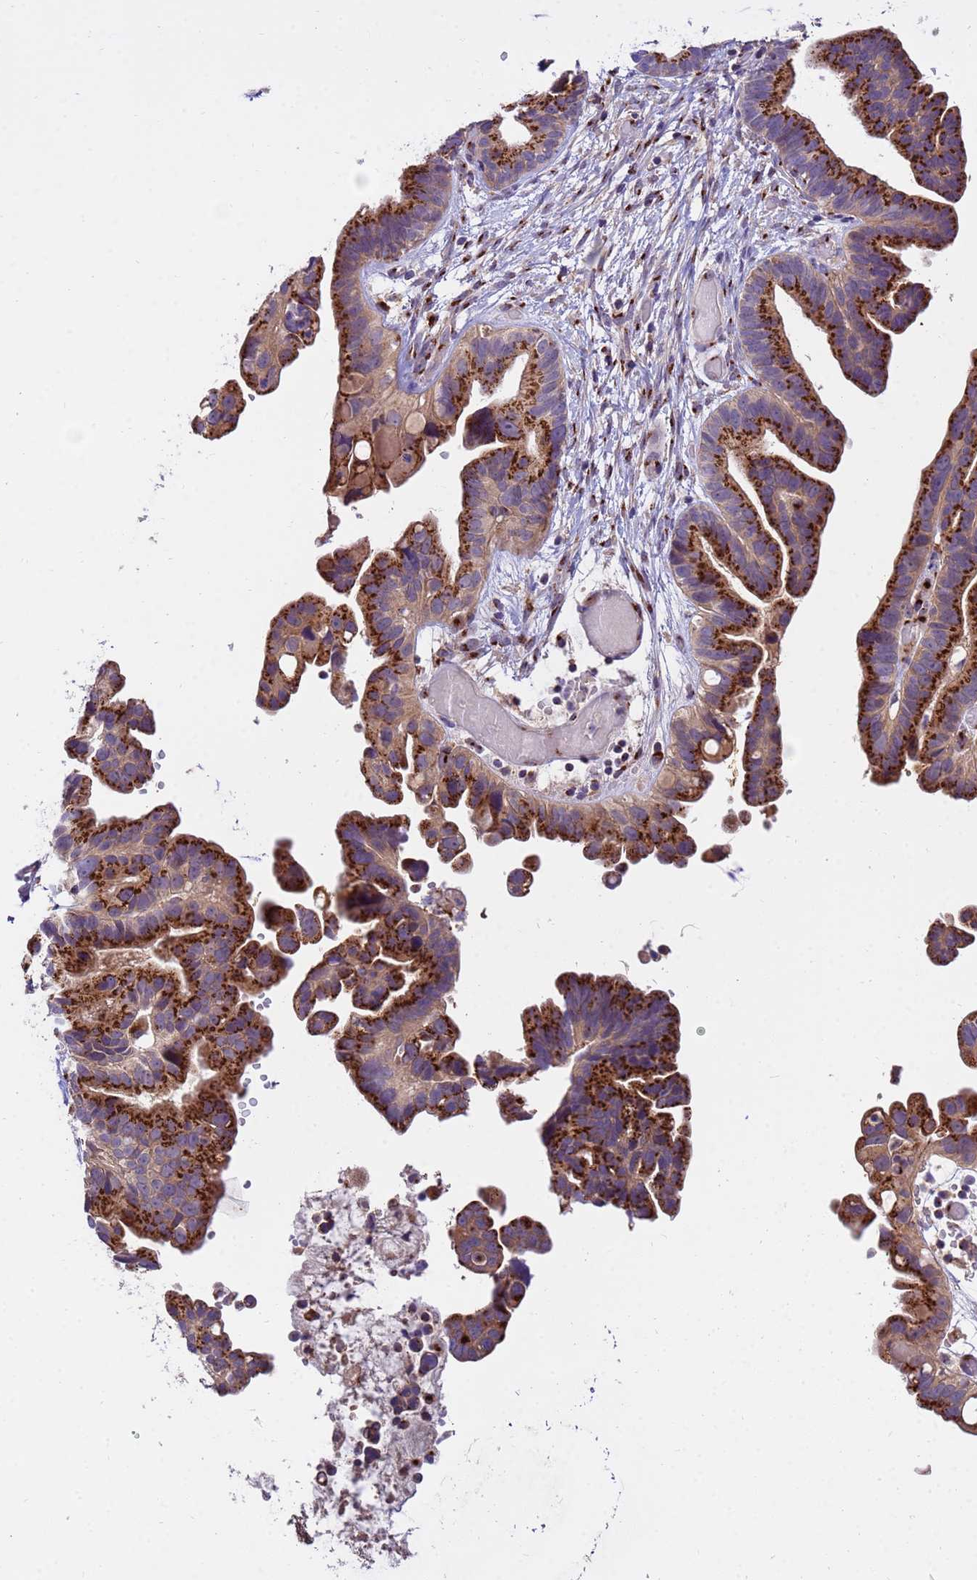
{"staining": {"intensity": "strong", "quantity": ">75%", "location": "cytoplasmic/membranous"}, "tissue": "ovarian cancer", "cell_type": "Tumor cells", "image_type": "cancer", "snomed": [{"axis": "morphology", "description": "Cystadenocarcinoma, serous, NOS"}, {"axis": "topography", "description": "Ovary"}], "caption": "Immunohistochemistry (IHC) (DAB) staining of human ovarian cancer (serous cystadenocarcinoma) displays strong cytoplasmic/membranous protein positivity in about >75% of tumor cells. The protein is shown in brown color, while the nuclei are stained blue.", "gene": "HPS3", "patient": {"sex": "female", "age": 56}}